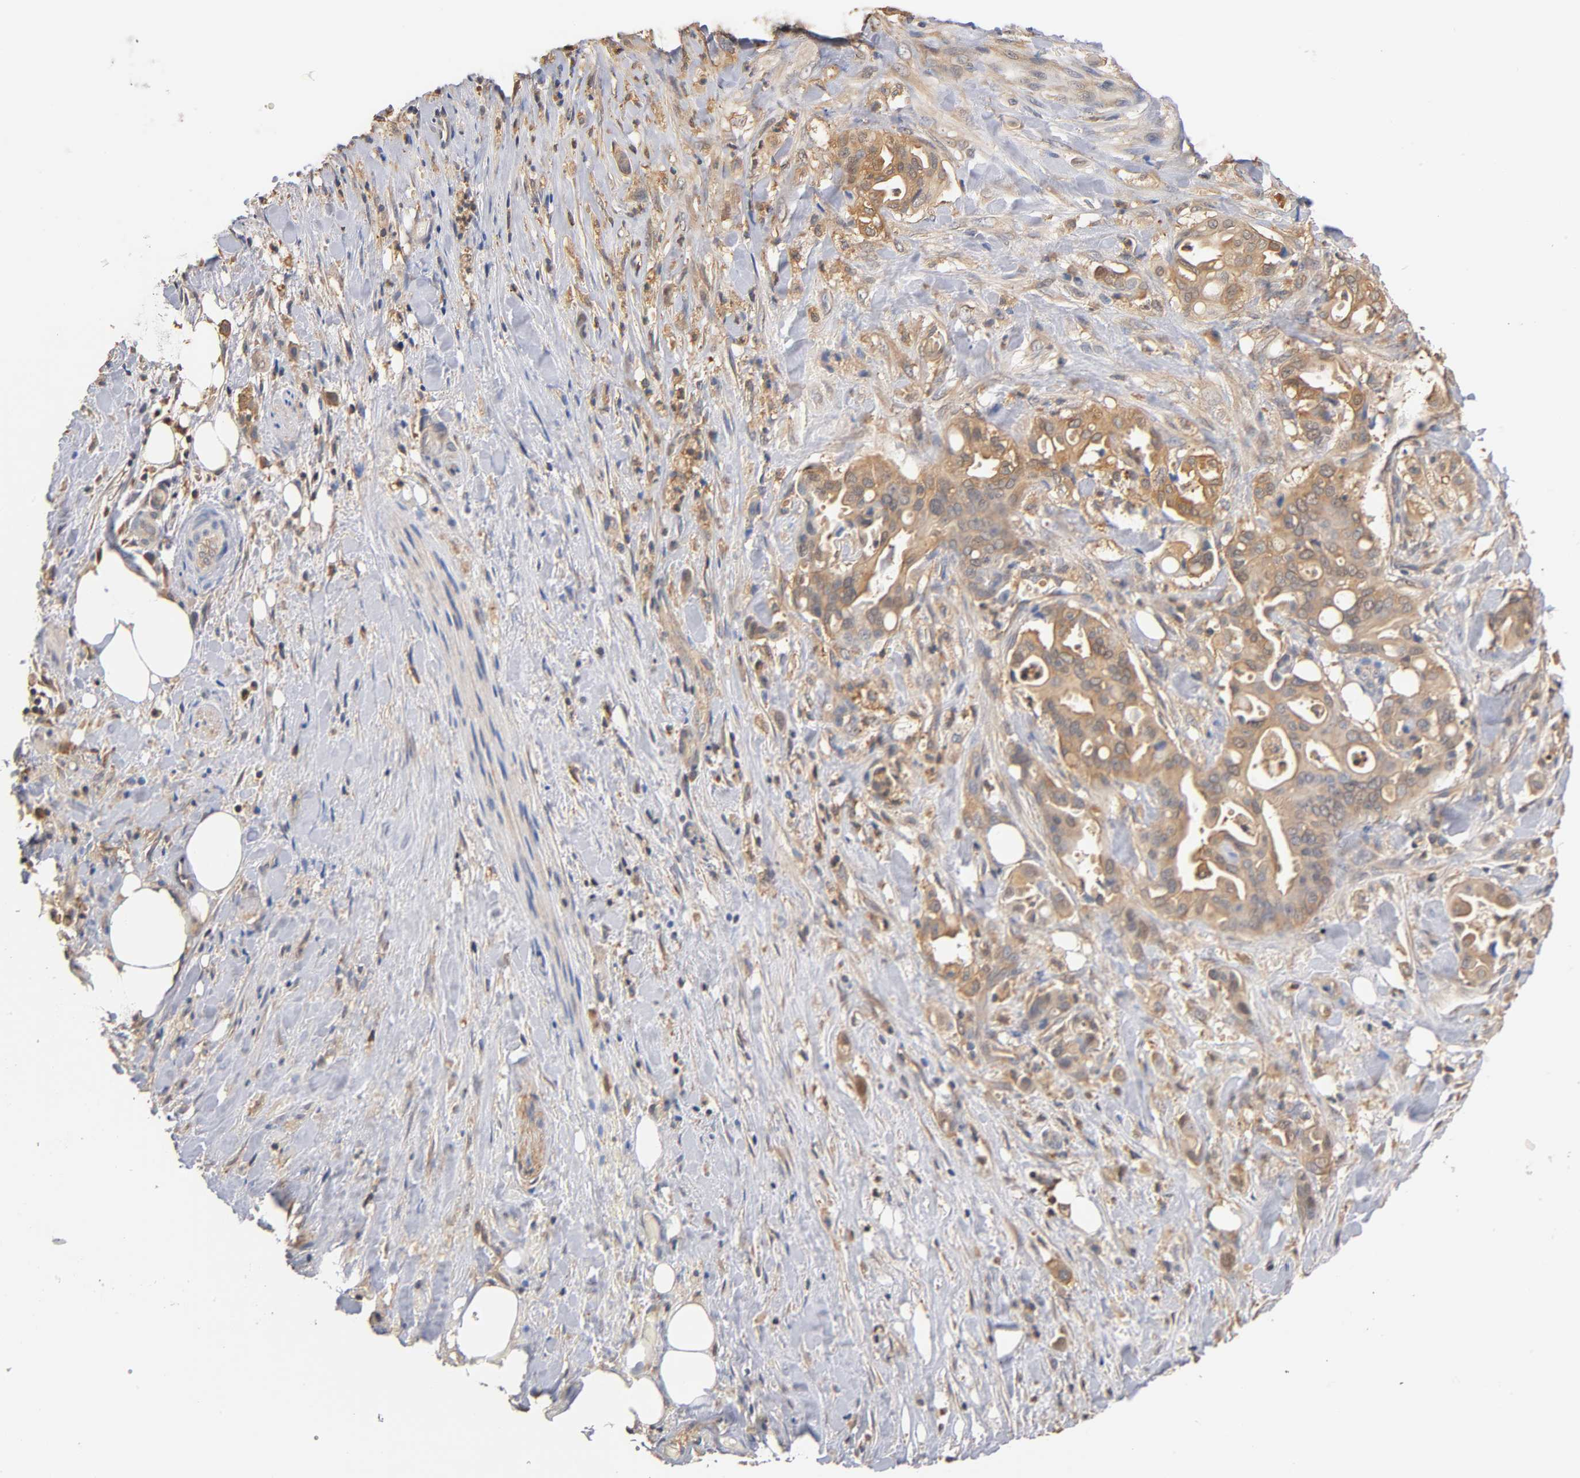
{"staining": {"intensity": "moderate", "quantity": ">75%", "location": "cytoplasmic/membranous"}, "tissue": "liver cancer", "cell_type": "Tumor cells", "image_type": "cancer", "snomed": [{"axis": "morphology", "description": "Cholangiocarcinoma"}, {"axis": "topography", "description": "Liver"}], "caption": "Immunohistochemical staining of cholangiocarcinoma (liver) exhibits medium levels of moderate cytoplasmic/membranous positivity in approximately >75% of tumor cells.", "gene": "ALDOA", "patient": {"sex": "female", "age": 68}}